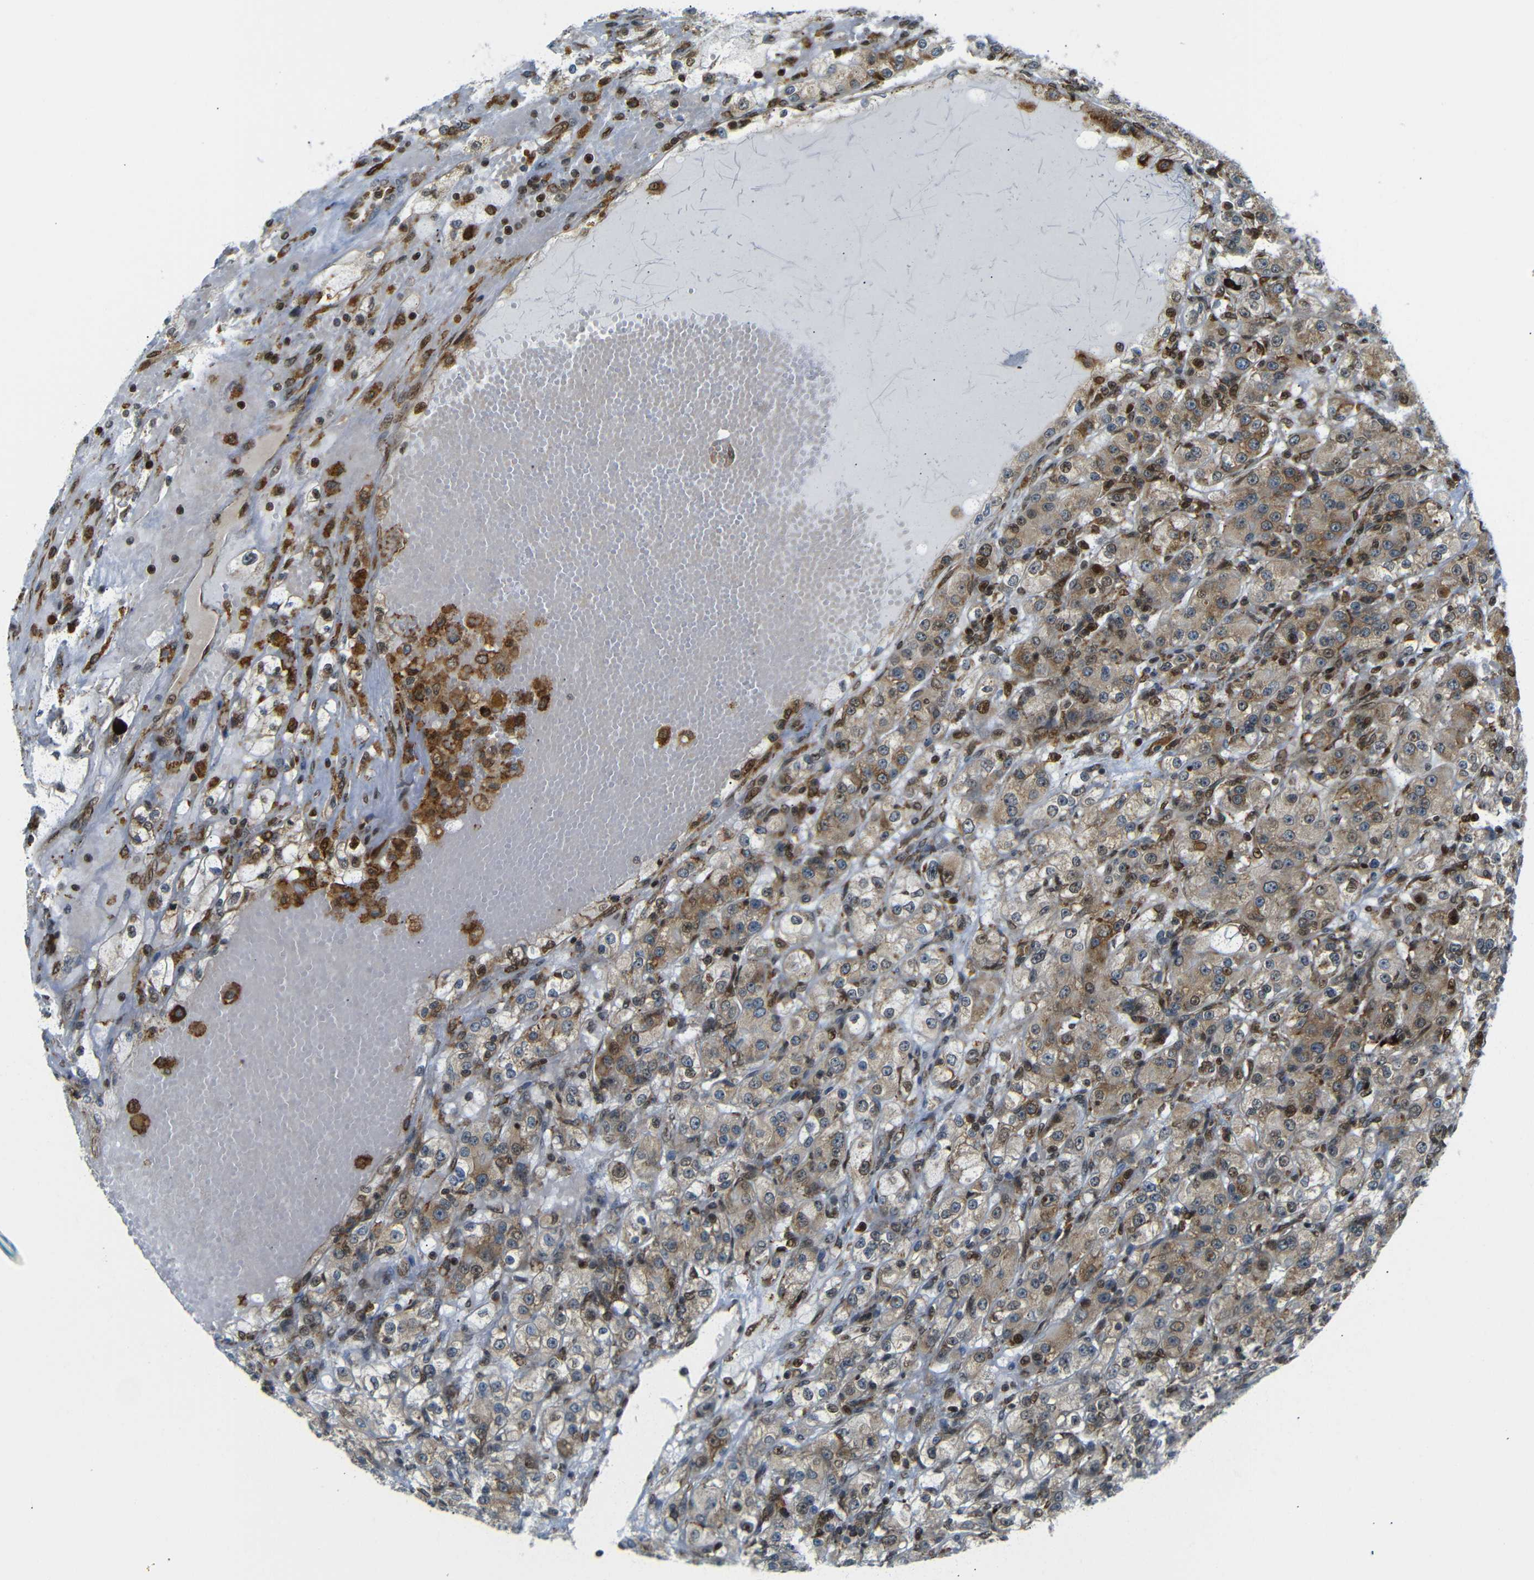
{"staining": {"intensity": "moderate", "quantity": ">75%", "location": "cytoplasmic/membranous,nuclear"}, "tissue": "renal cancer", "cell_type": "Tumor cells", "image_type": "cancer", "snomed": [{"axis": "morphology", "description": "Normal tissue, NOS"}, {"axis": "morphology", "description": "Adenocarcinoma, NOS"}, {"axis": "topography", "description": "Kidney"}], "caption": "A brown stain shows moderate cytoplasmic/membranous and nuclear expression of a protein in human renal cancer tumor cells.", "gene": "SPCS2", "patient": {"sex": "male", "age": 61}}